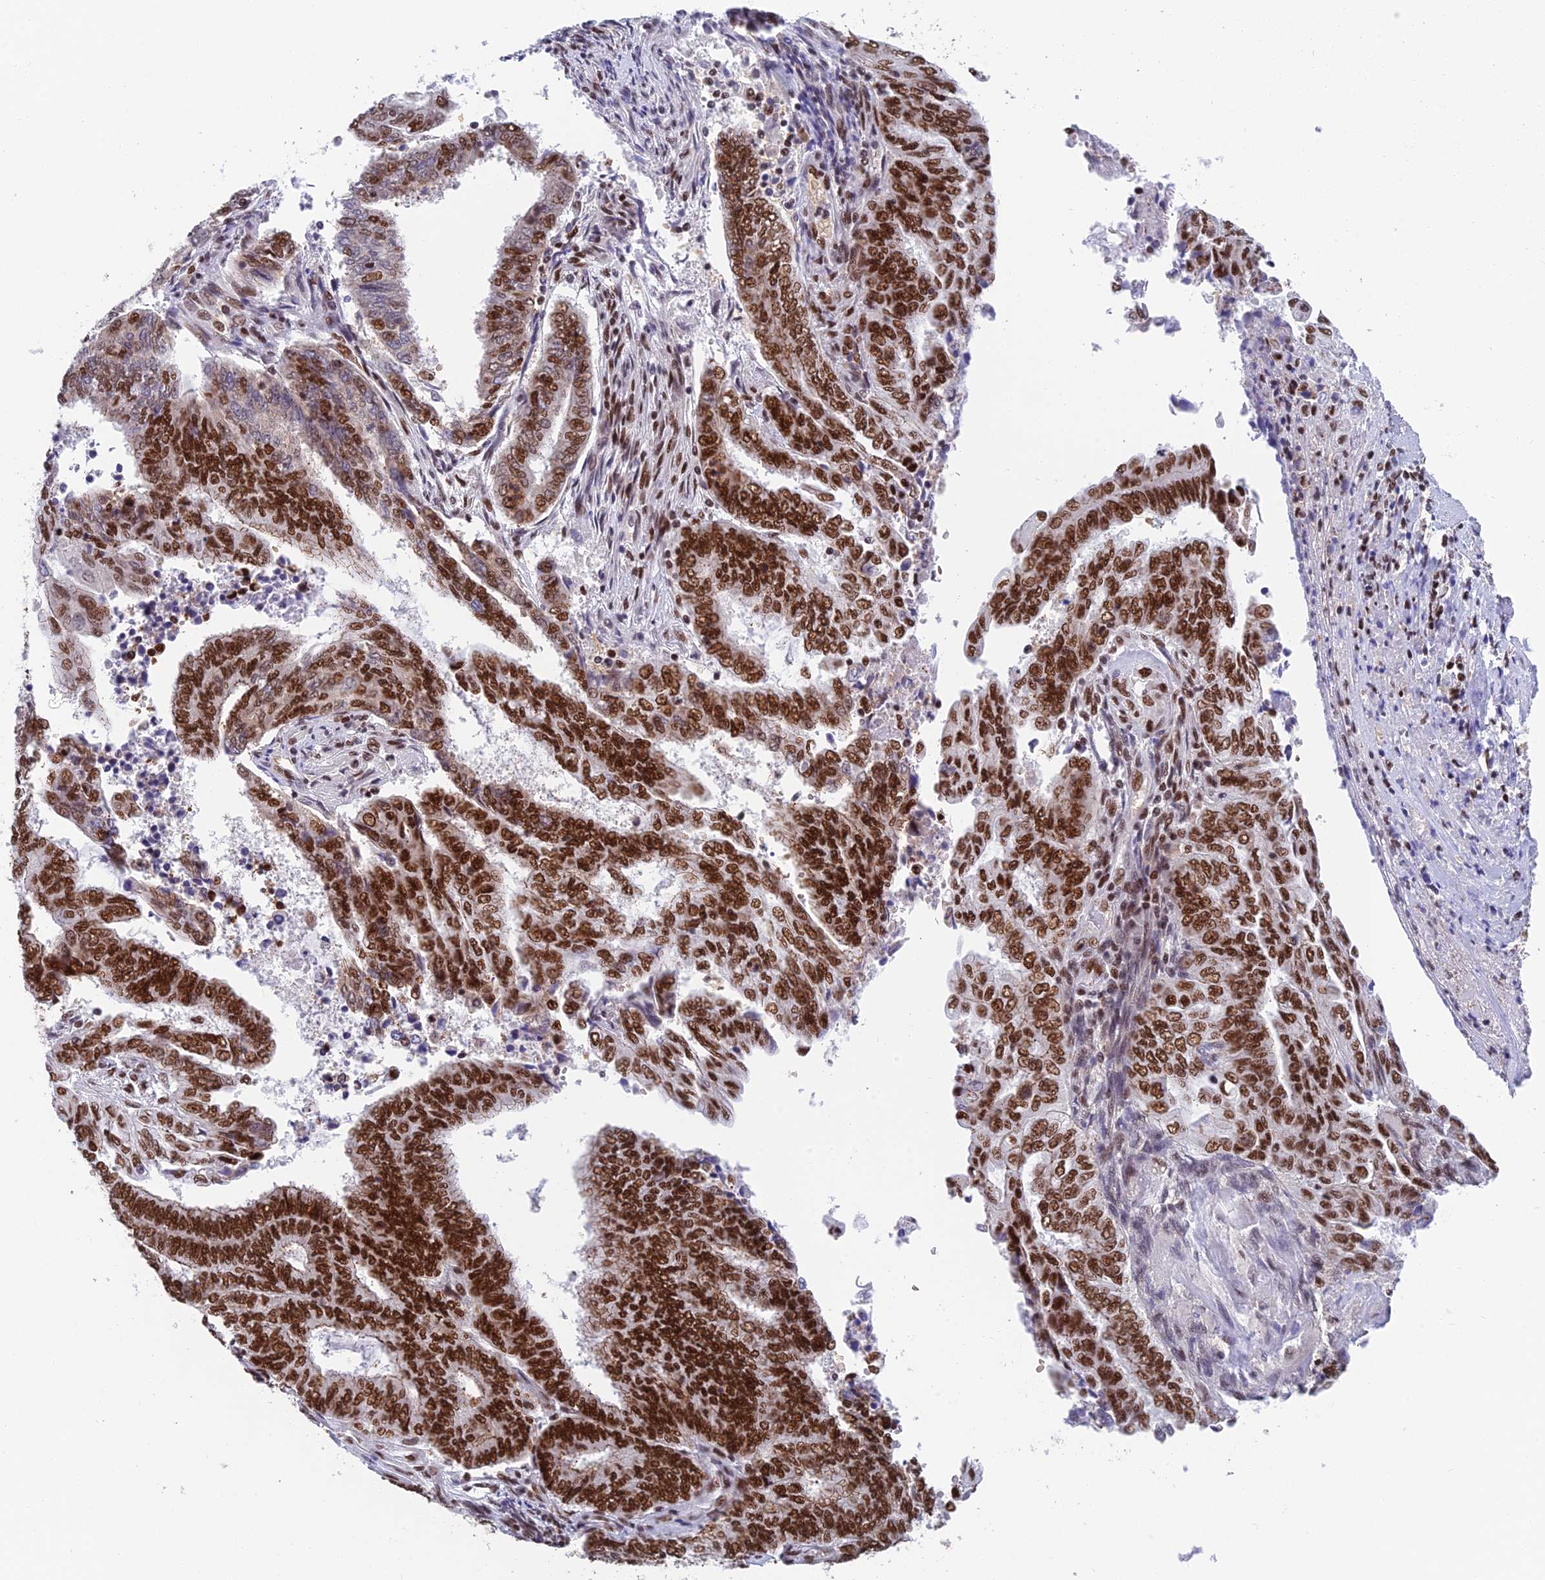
{"staining": {"intensity": "strong", "quantity": "25%-75%", "location": "nuclear"}, "tissue": "endometrial cancer", "cell_type": "Tumor cells", "image_type": "cancer", "snomed": [{"axis": "morphology", "description": "Adenocarcinoma, NOS"}, {"axis": "topography", "description": "Uterus"}, {"axis": "topography", "description": "Endometrium"}], "caption": "Human endometrial cancer (adenocarcinoma) stained for a protein (brown) demonstrates strong nuclear positive positivity in about 25%-75% of tumor cells.", "gene": "EEF1AKMT3", "patient": {"sex": "female", "age": 70}}